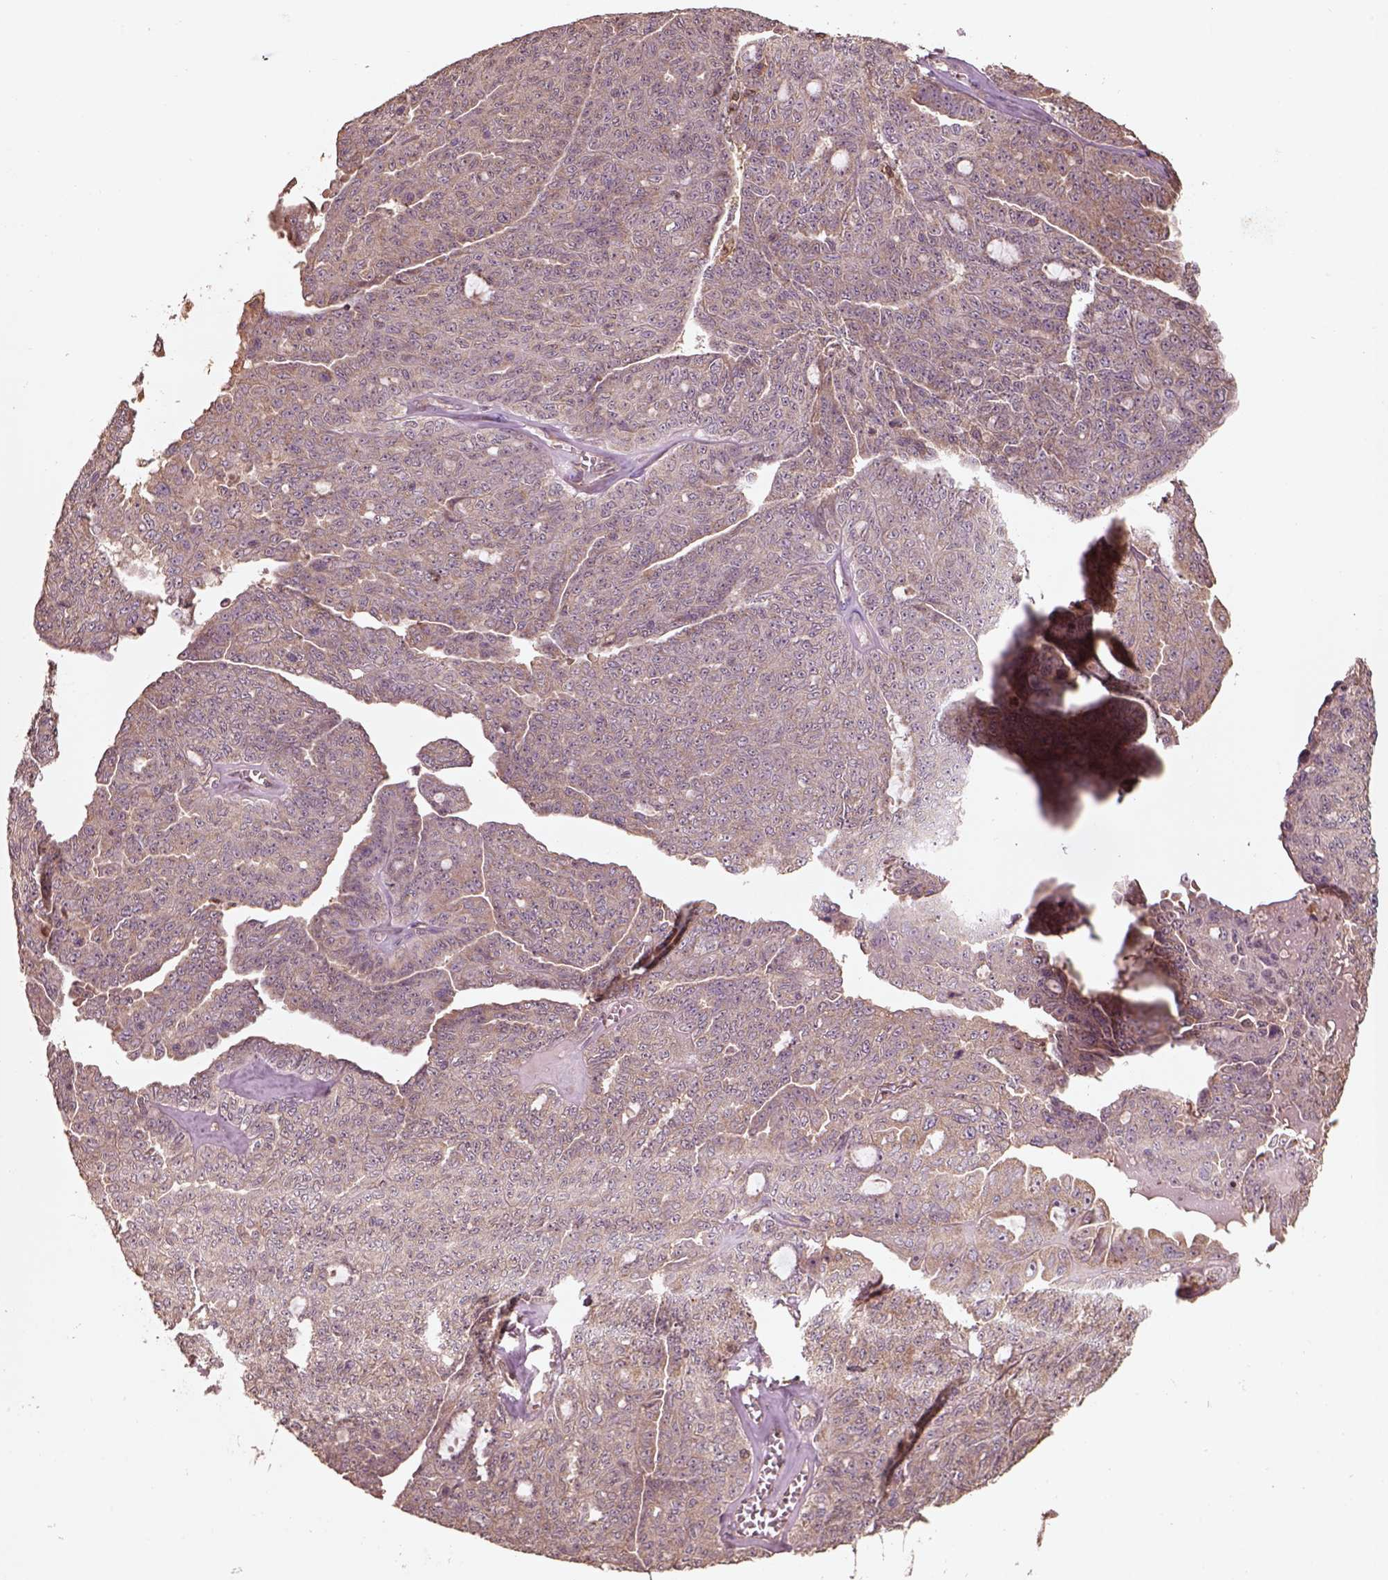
{"staining": {"intensity": "weak", "quantity": "25%-75%", "location": "cytoplasmic/membranous"}, "tissue": "ovarian cancer", "cell_type": "Tumor cells", "image_type": "cancer", "snomed": [{"axis": "morphology", "description": "Cystadenocarcinoma, serous, NOS"}, {"axis": "topography", "description": "Ovary"}], "caption": "Immunohistochemical staining of human serous cystadenocarcinoma (ovarian) exhibits weak cytoplasmic/membranous protein positivity in approximately 25%-75% of tumor cells. (Brightfield microscopy of DAB IHC at high magnification).", "gene": "TRADD", "patient": {"sex": "female", "age": 71}}